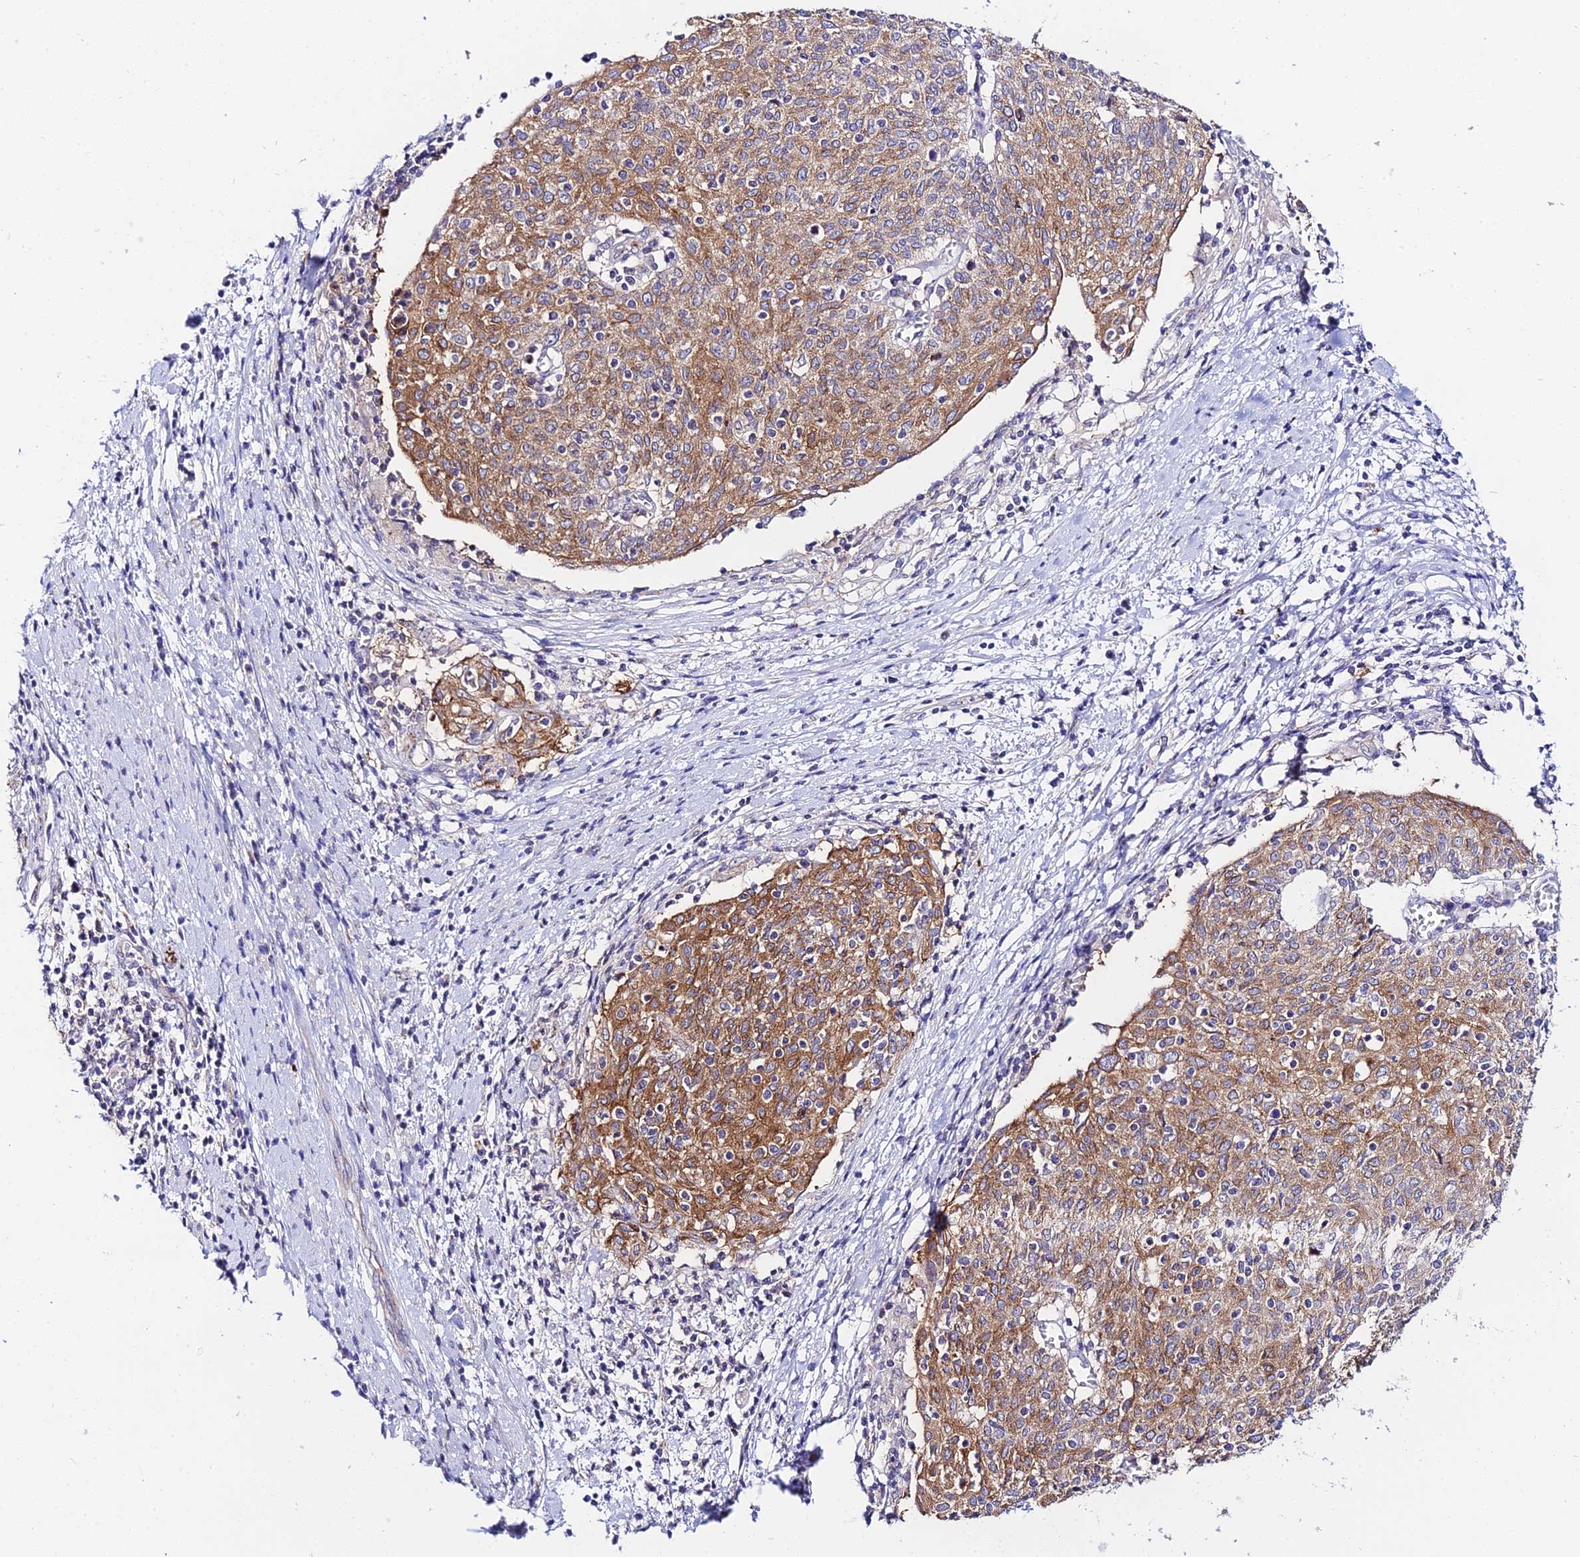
{"staining": {"intensity": "moderate", "quantity": ">75%", "location": "cytoplasmic/membranous"}, "tissue": "cervical cancer", "cell_type": "Tumor cells", "image_type": "cancer", "snomed": [{"axis": "morphology", "description": "Squamous cell carcinoma, NOS"}, {"axis": "topography", "description": "Cervix"}], "caption": "DAB immunohistochemical staining of human cervical cancer exhibits moderate cytoplasmic/membranous protein staining in about >75% of tumor cells. (brown staining indicates protein expression, while blue staining denotes nuclei).", "gene": "ATG16L2", "patient": {"sex": "female", "age": 52}}